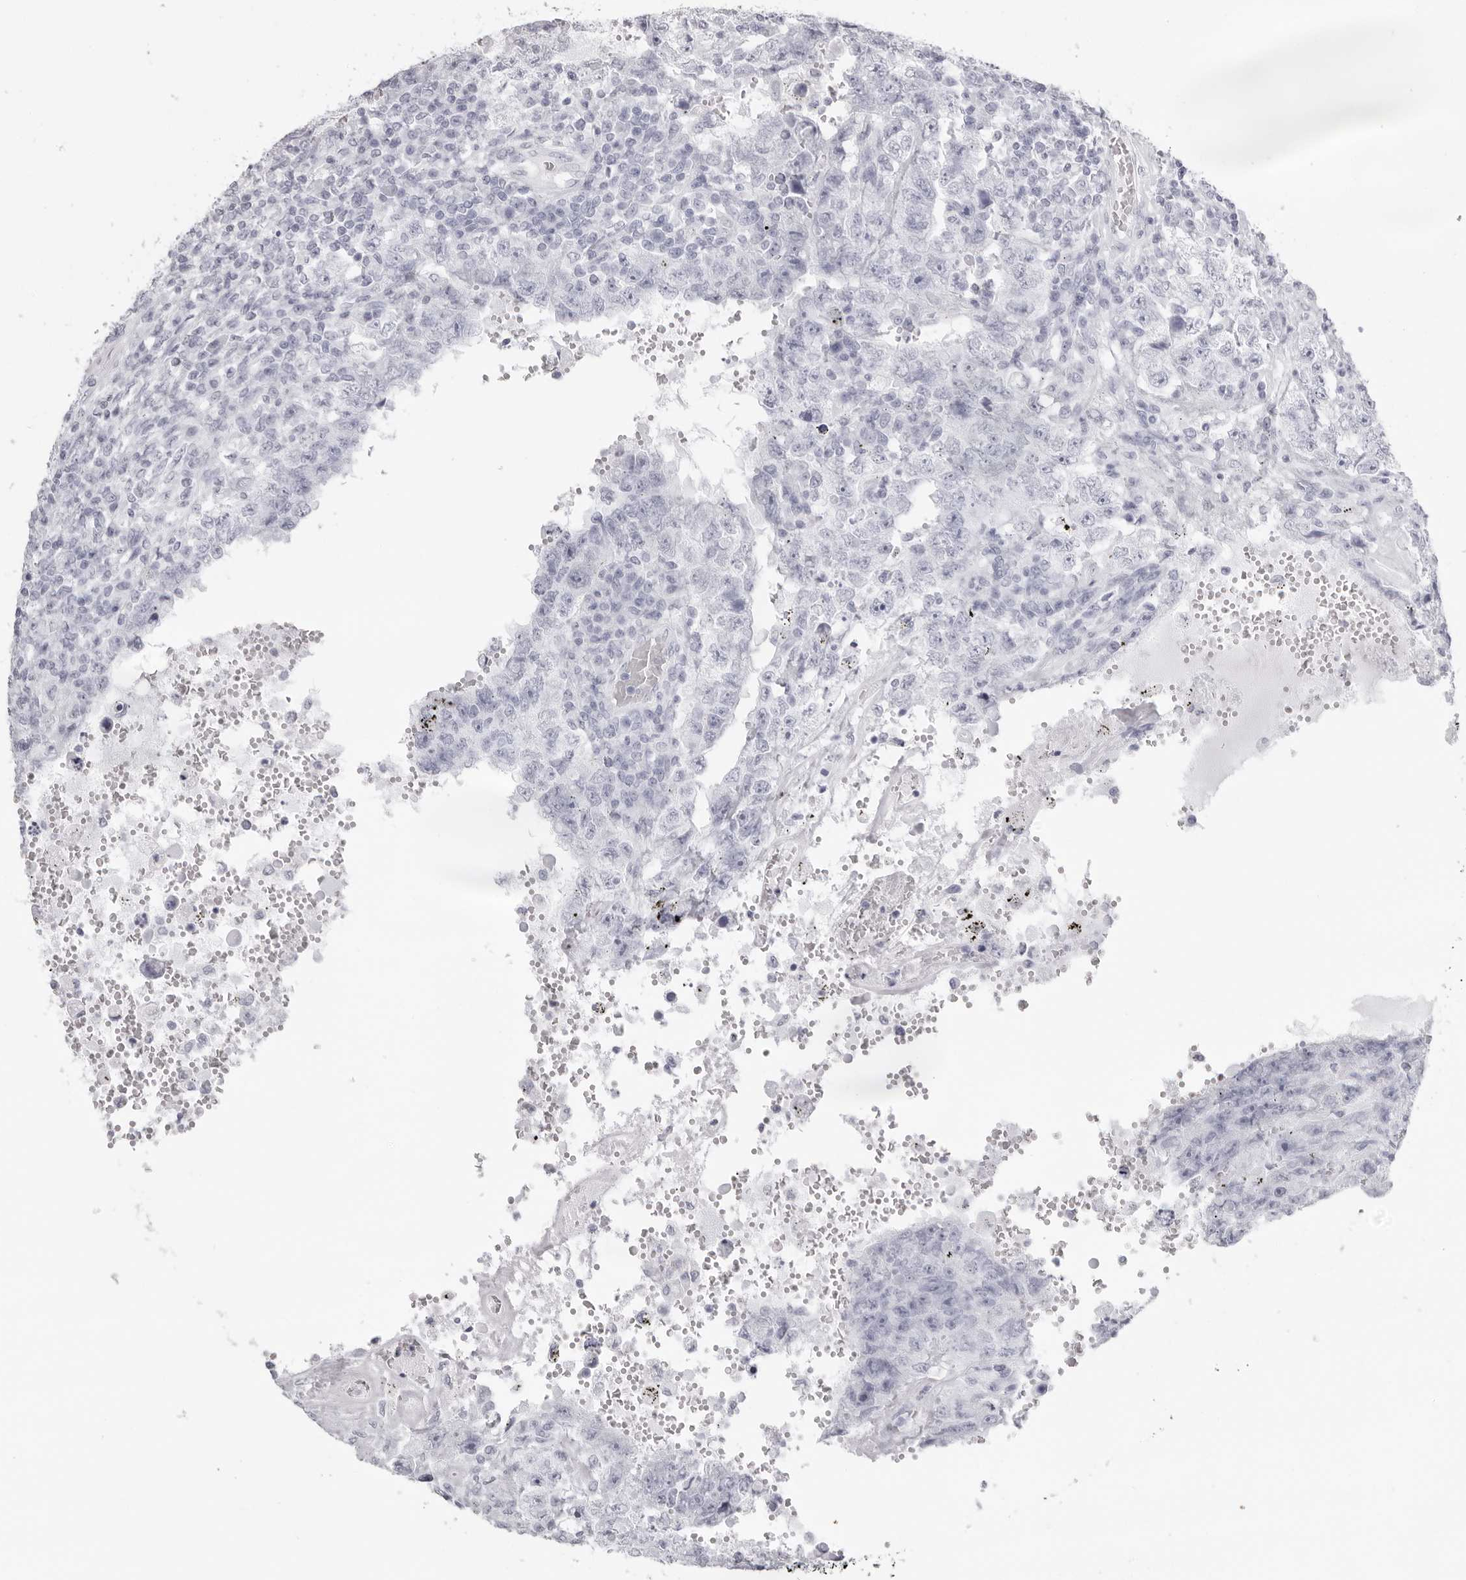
{"staining": {"intensity": "negative", "quantity": "none", "location": "none"}, "tissue": "testis cancer", "cell_type": "Tumor cells", "image_type": "cancer", "snomed": [{"axis": "morphology", "description": "Carcinoma, Embryonal, NOS"}, {"axis": "topography", "description": "Testis"}], "caption": "A micrograph of human testis cancer is negative for staining in tumor cells. (IHC, brightfield microscopy, high magnification).", "gene": "KLK9", "patient": {"sex": "male", "age": 26}}